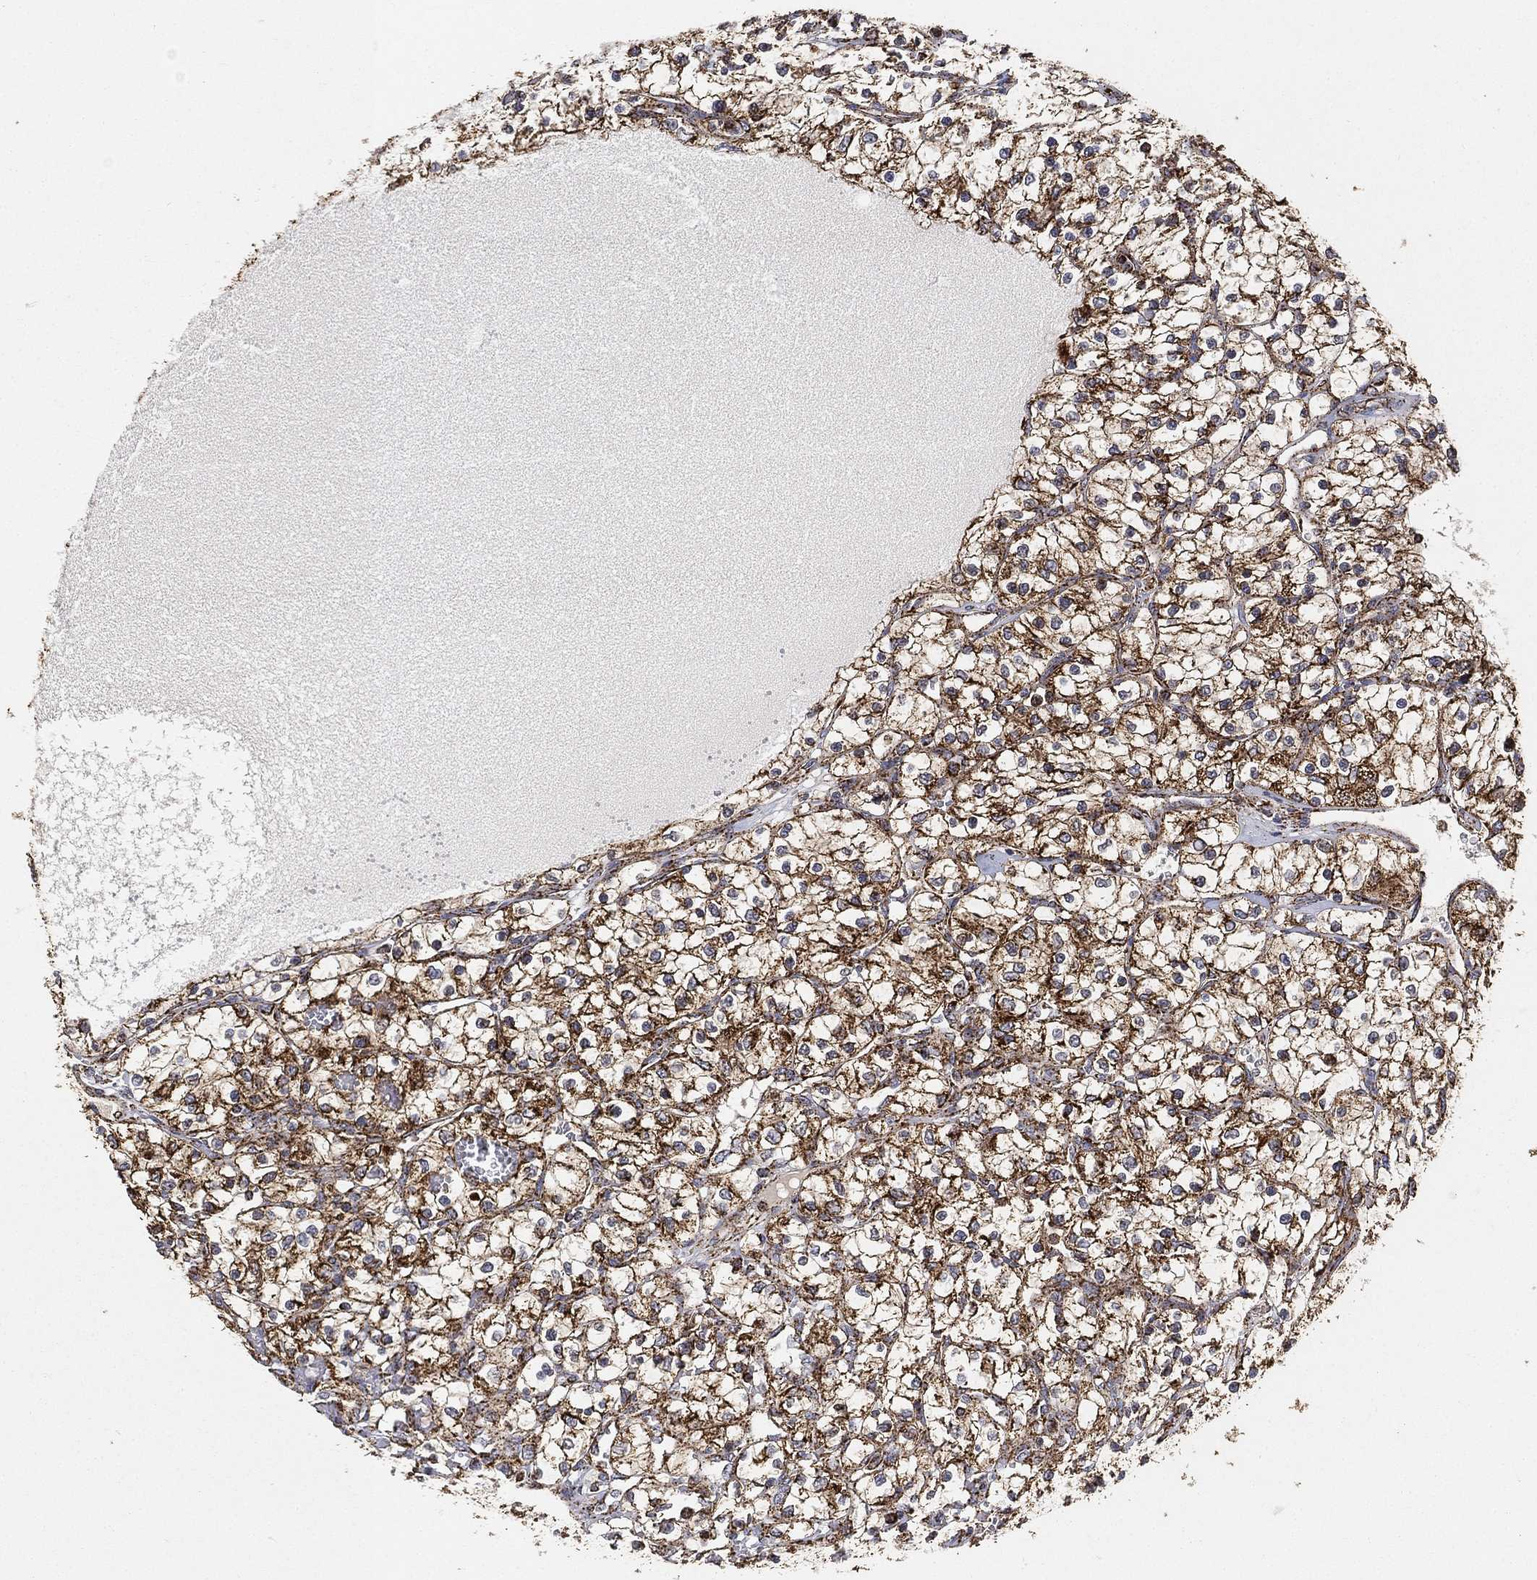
{"staining": {"intensity": "strong", "quantity": ">75%", "location": "cytoplasmic/membranous"}, "tissue": "renal cancer", "cell_type": "Tumor cells", "image_type": "cancer", "snomed": [{"axis": "morphology", "description": "Adenocarcinoma, NOS"}, {"axis": "topography", "description": "Kidney"}], "caption": "The image shows staining of renal adenocarcinoma, revealing strong cytoplasmic/membranous protein positivity (brown color) within tumor cells.", "gene": "SLC38A7", "patient": {"sex": "female", "age": 69}}